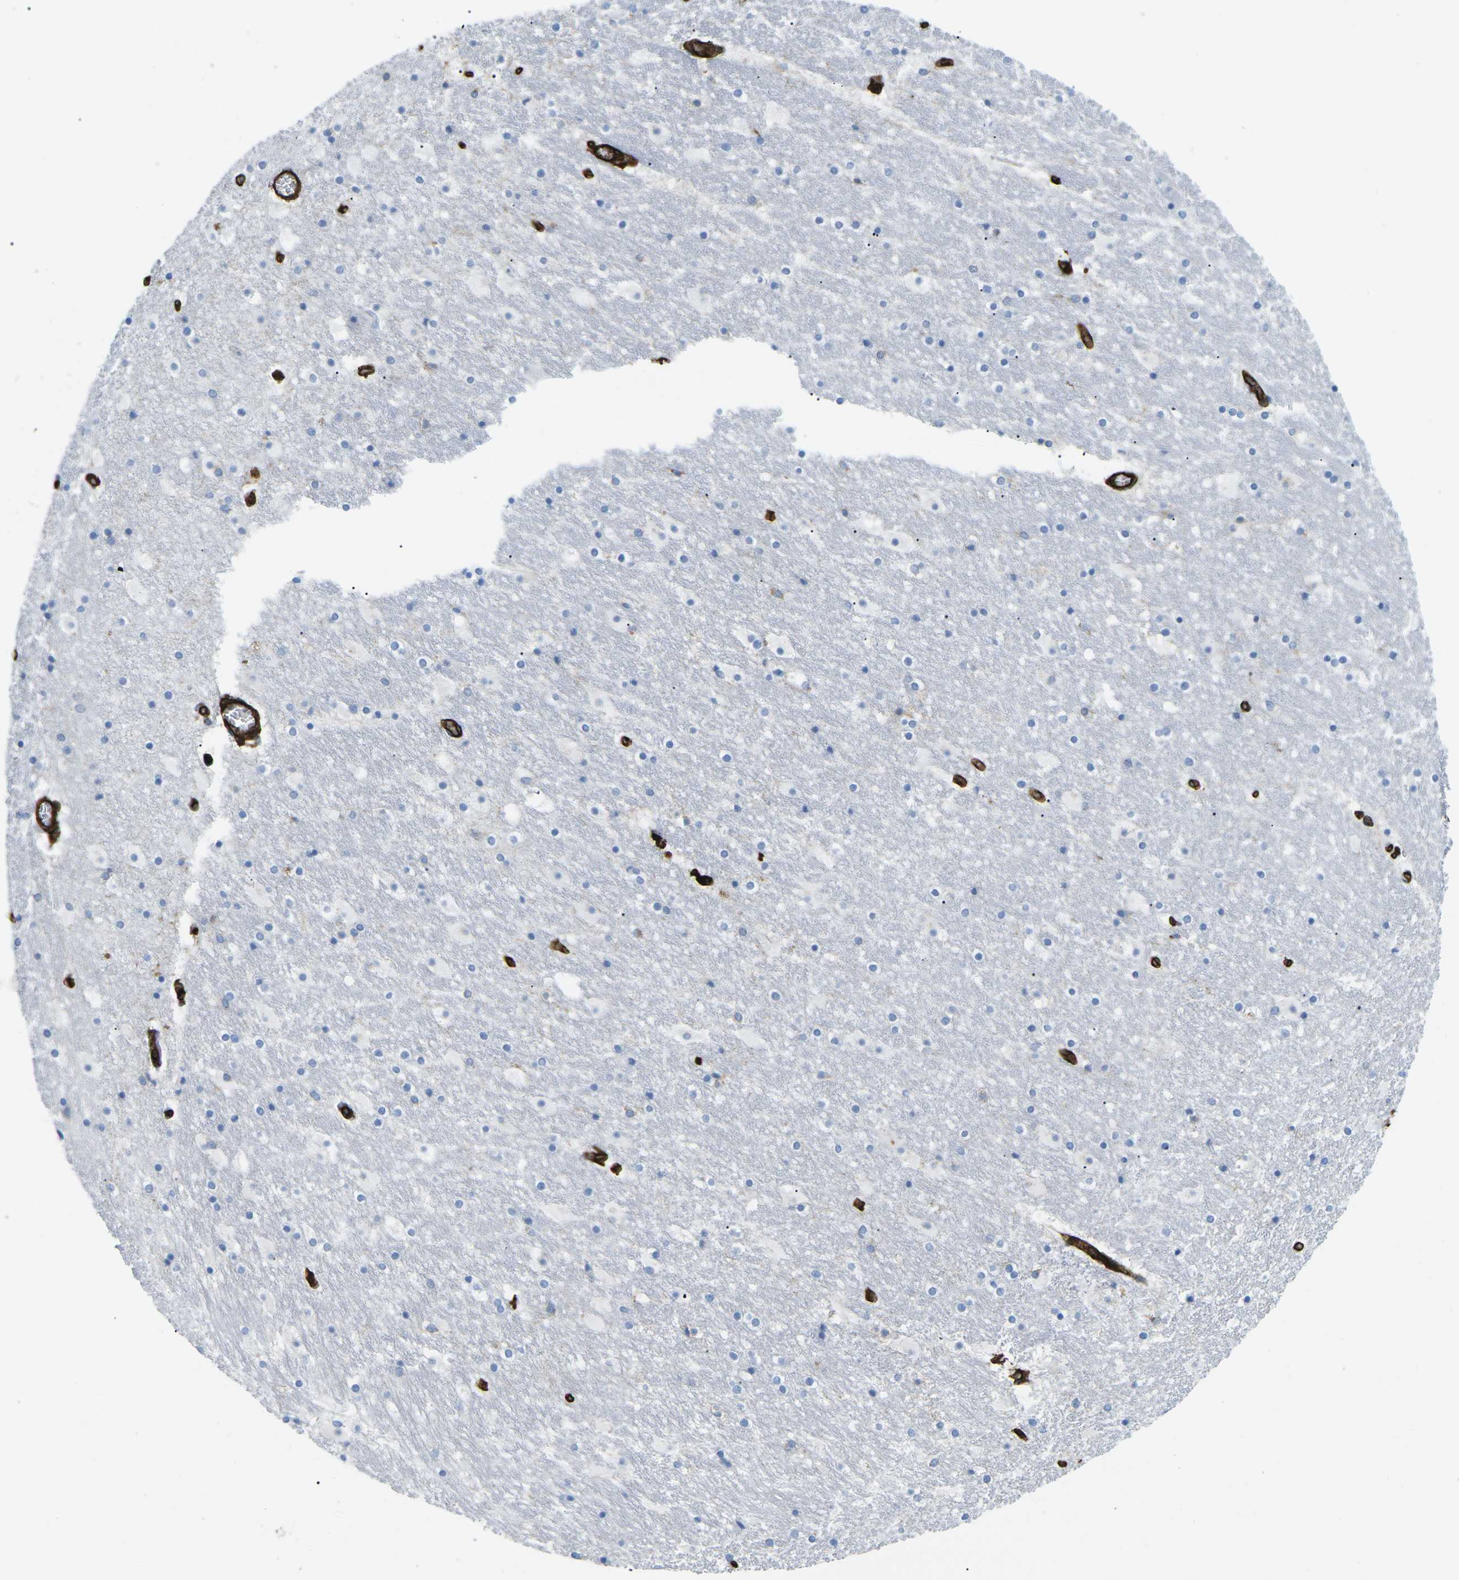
{"staining": {"intensity": "negative", "quantity": "none", "location": "none"}, "tissue": "hippocampus", "cell_type": "Glial cells", "image_type": "normal", "snomed": [{"axis": "morphology", "description": "Normal tissue, NOS"}, {"axis": "topography", "description": "Hippocampus"}], "caption": "Hippocampus was stained to show a protein in brown. There is no significant staining in glial cells. Nuclei are stained in blue.", "gene": "HLA", "patient": {"sex": "male", "age": 45}}